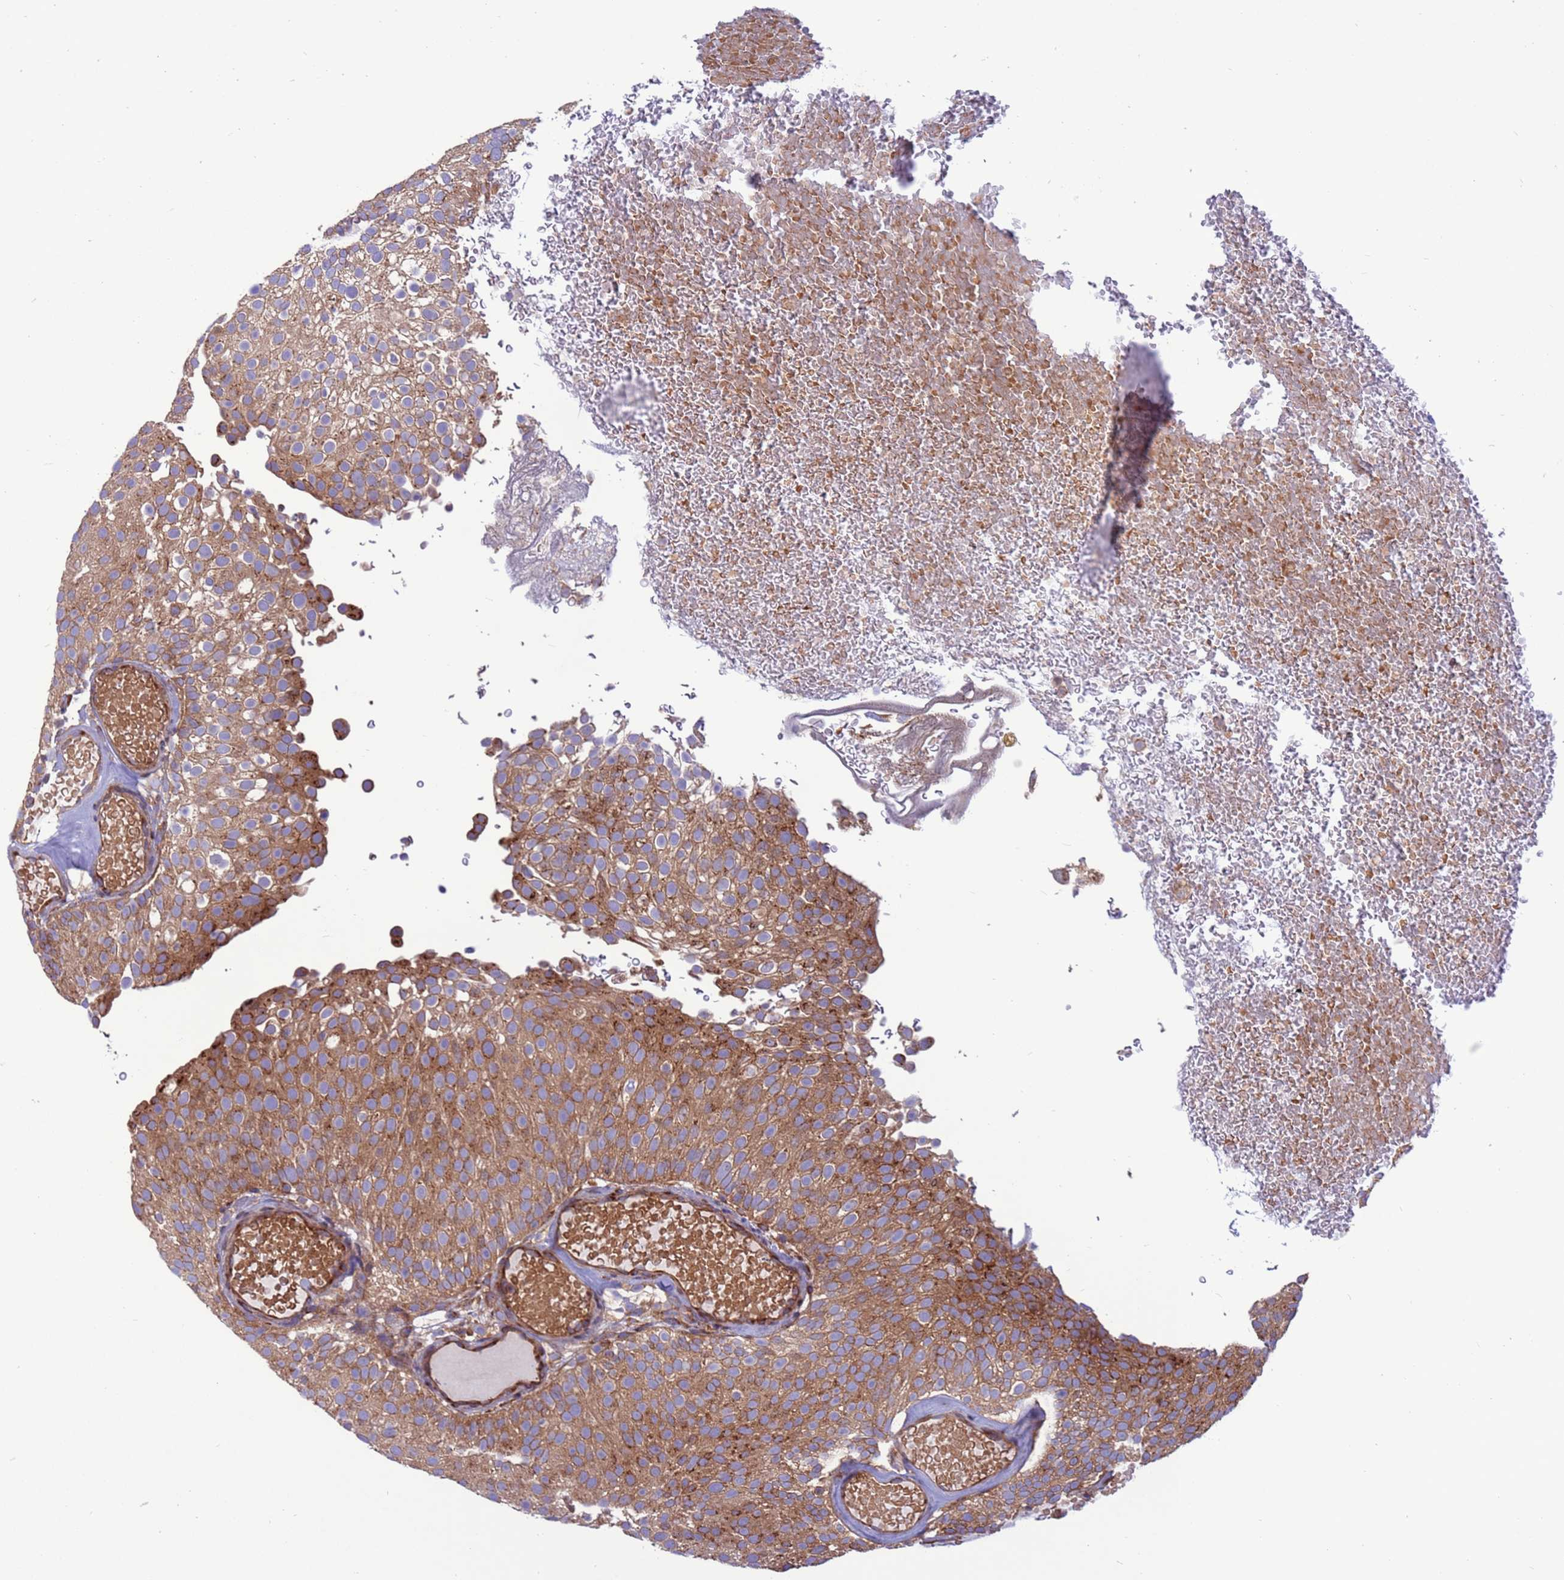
{"staining": {"intensity": "moderate", "quantity": ">75%", "location": "cytoplasmic/membranous"}, "tissue": "urothelial cancer", "cell_type": "Tumor cells", "image_type": "cancer", "snomed": [{"axis": "morphology", "description": "Urothelial carcinoma, Low grade"}, {"axis": "topography", "description": "Urinary bladder"}], "caption": "DAB immunohistochemical staining of urothelial cancer shows moderate cytoplasmic/membranous protein expression in about >75% of tumor cells. (DAB (3,3'-diaminobenzidine) IHC, brown staining for protein, blue staining for nuclei).", "gene": "ZC3HAV1", "patient": {"sex": "male", "age": 78}}